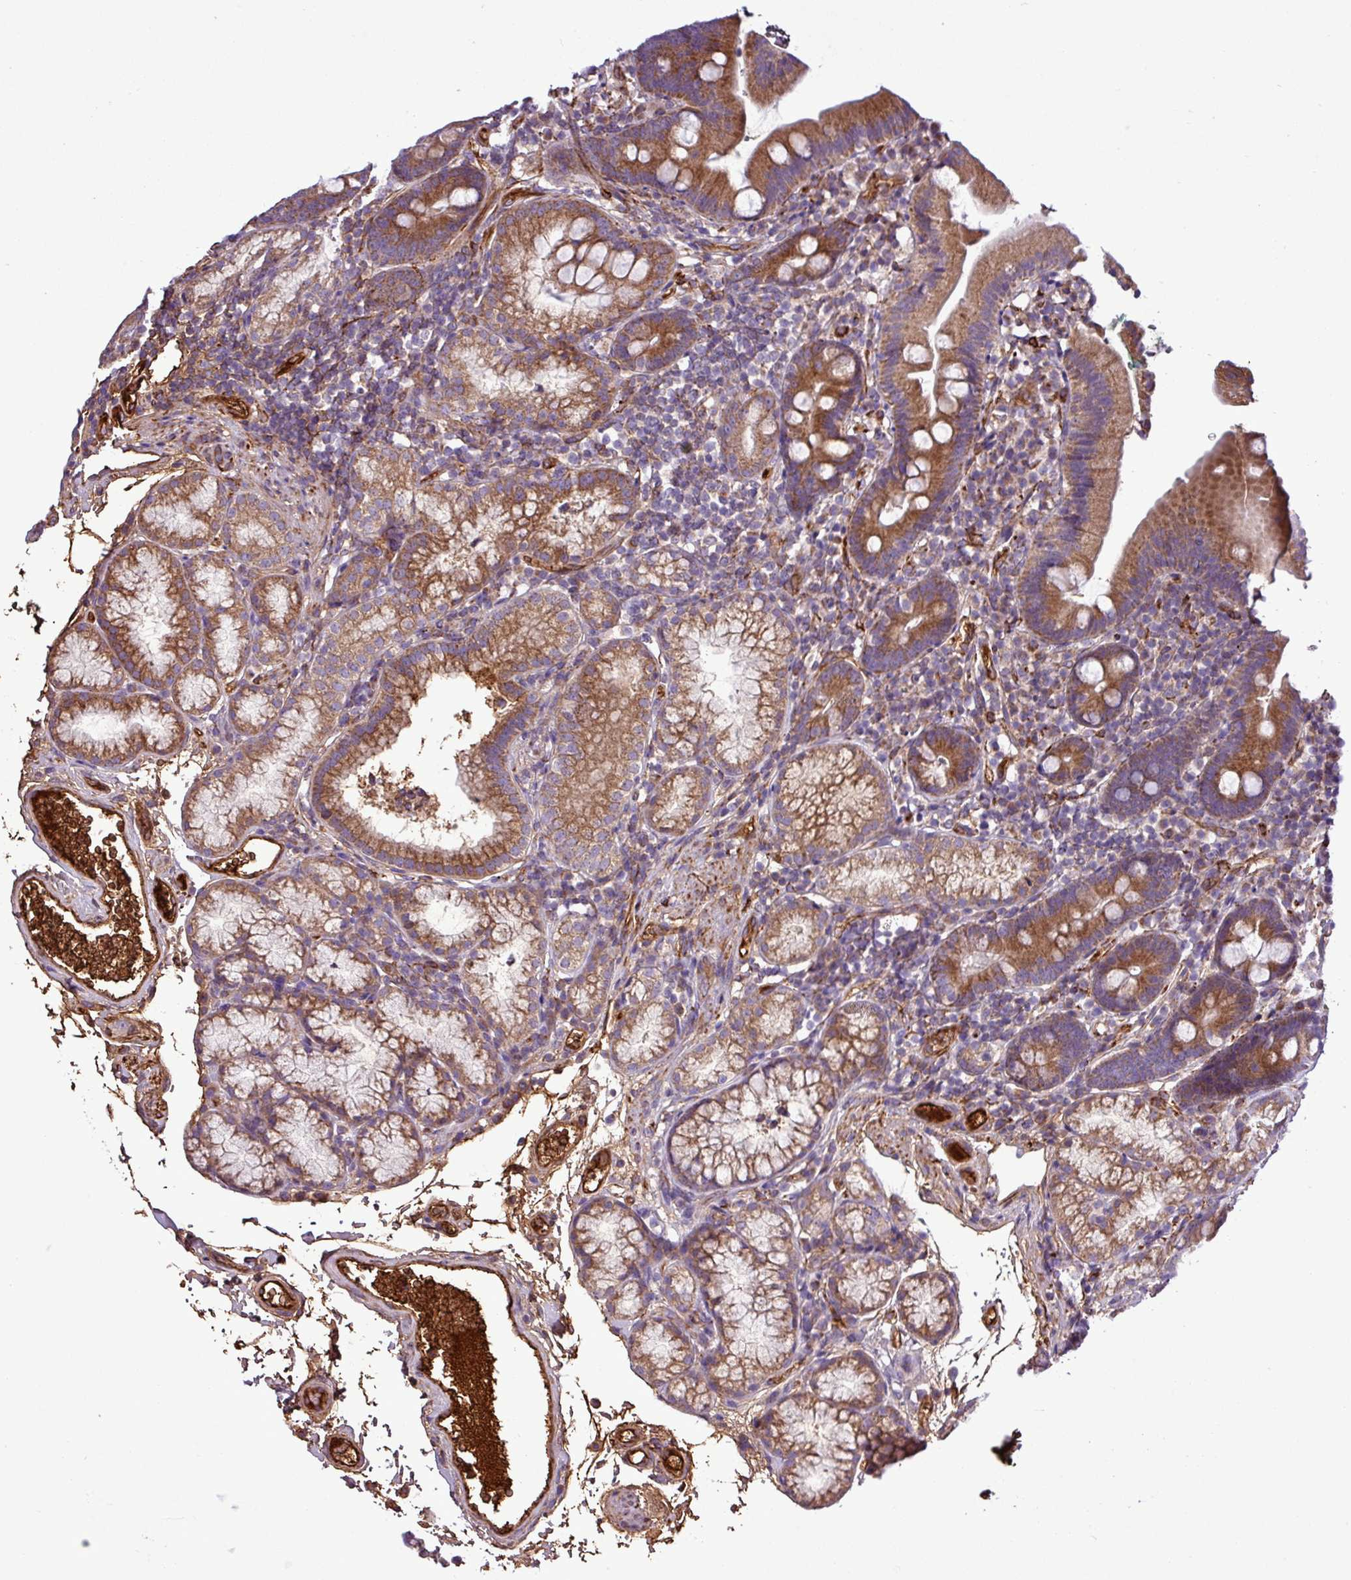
{"staining": {"intensity": "moderate", "quantity": ">75%", "location": "cytoplasmic/membranous"}, "tissue": "duodenum", "cell_type": "Glandular cells", "image_type": "normal", "snomed": [{"axis": "morphology", "description": "Normal tissue, NOS"}, {"axis": "topography", "description": "Duodenum"}], "caption": "DAB immunohistochemical staining of benign human duodenum displays moderate cytoplasmic/membranous protein expression in about >75% of glandular cells.", "gene": "CWH43", "patient": {"sex": "female", "age": 67}}